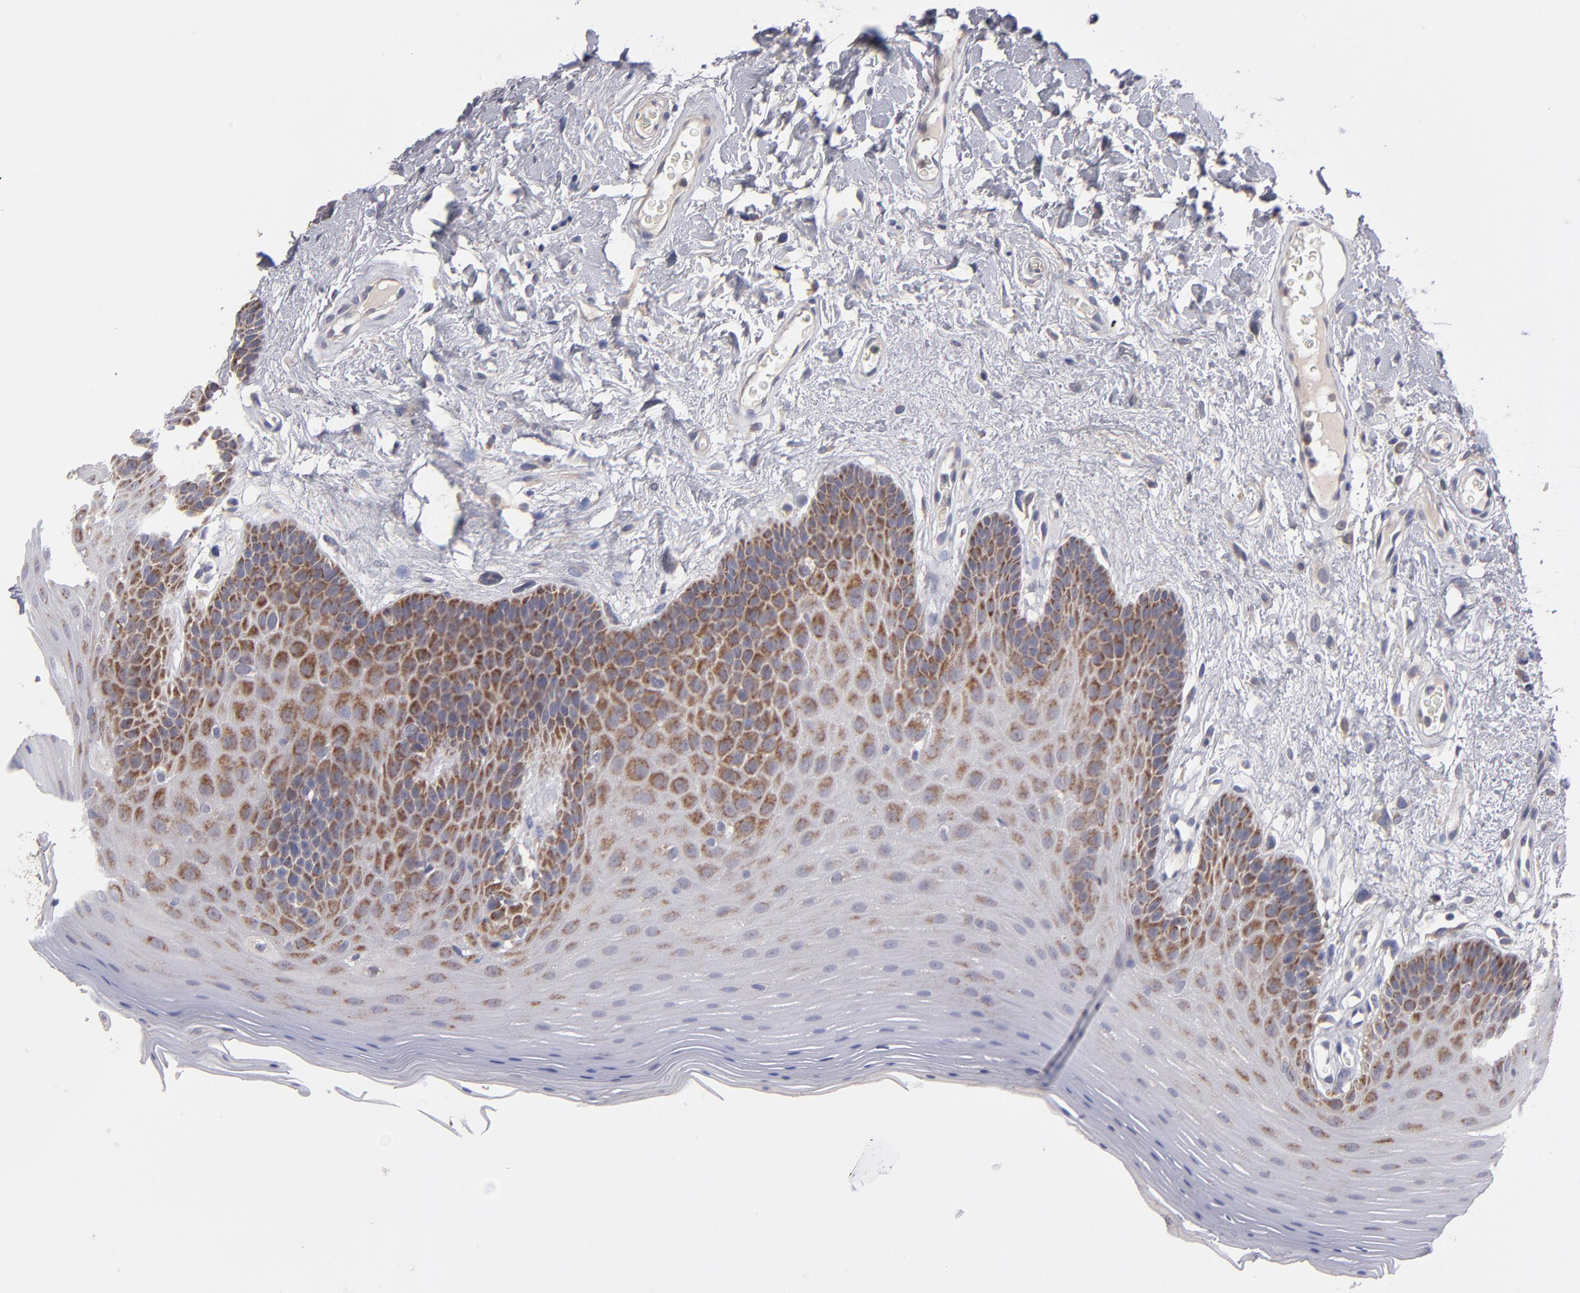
{"staining": {"intensity": "strong", "quantity": "25%-75%", "location": "cytoplasmic/membranous"}, "tissue": "oral mucosa", "cell_type": "Squamous epithelial cells", "image_type": "normal", "snomed": [{"axis": "morphology", "description": "Normal tissue, NOS"}, {"axis": "morphology", "description": "Squamous cell carcinoma, NOS"}, {"axis": "topography", "description": "Skeletal muscle"}, {"axis": "topography", "description": "Oral tissue"}, {"axis": "topography", "description": "Head-Neck"}], "caption": "Immunohistochemistry (IHC) photomicrograph of unremarkable human oral mucosa stained for a protein (brown), which exhibits high levels of strong cytoplasmic/membranous expression in about 25%-75% of squamous epithelial cells.", "gene": "HCCS", "patient": {"sex": "male", "age": 71}}